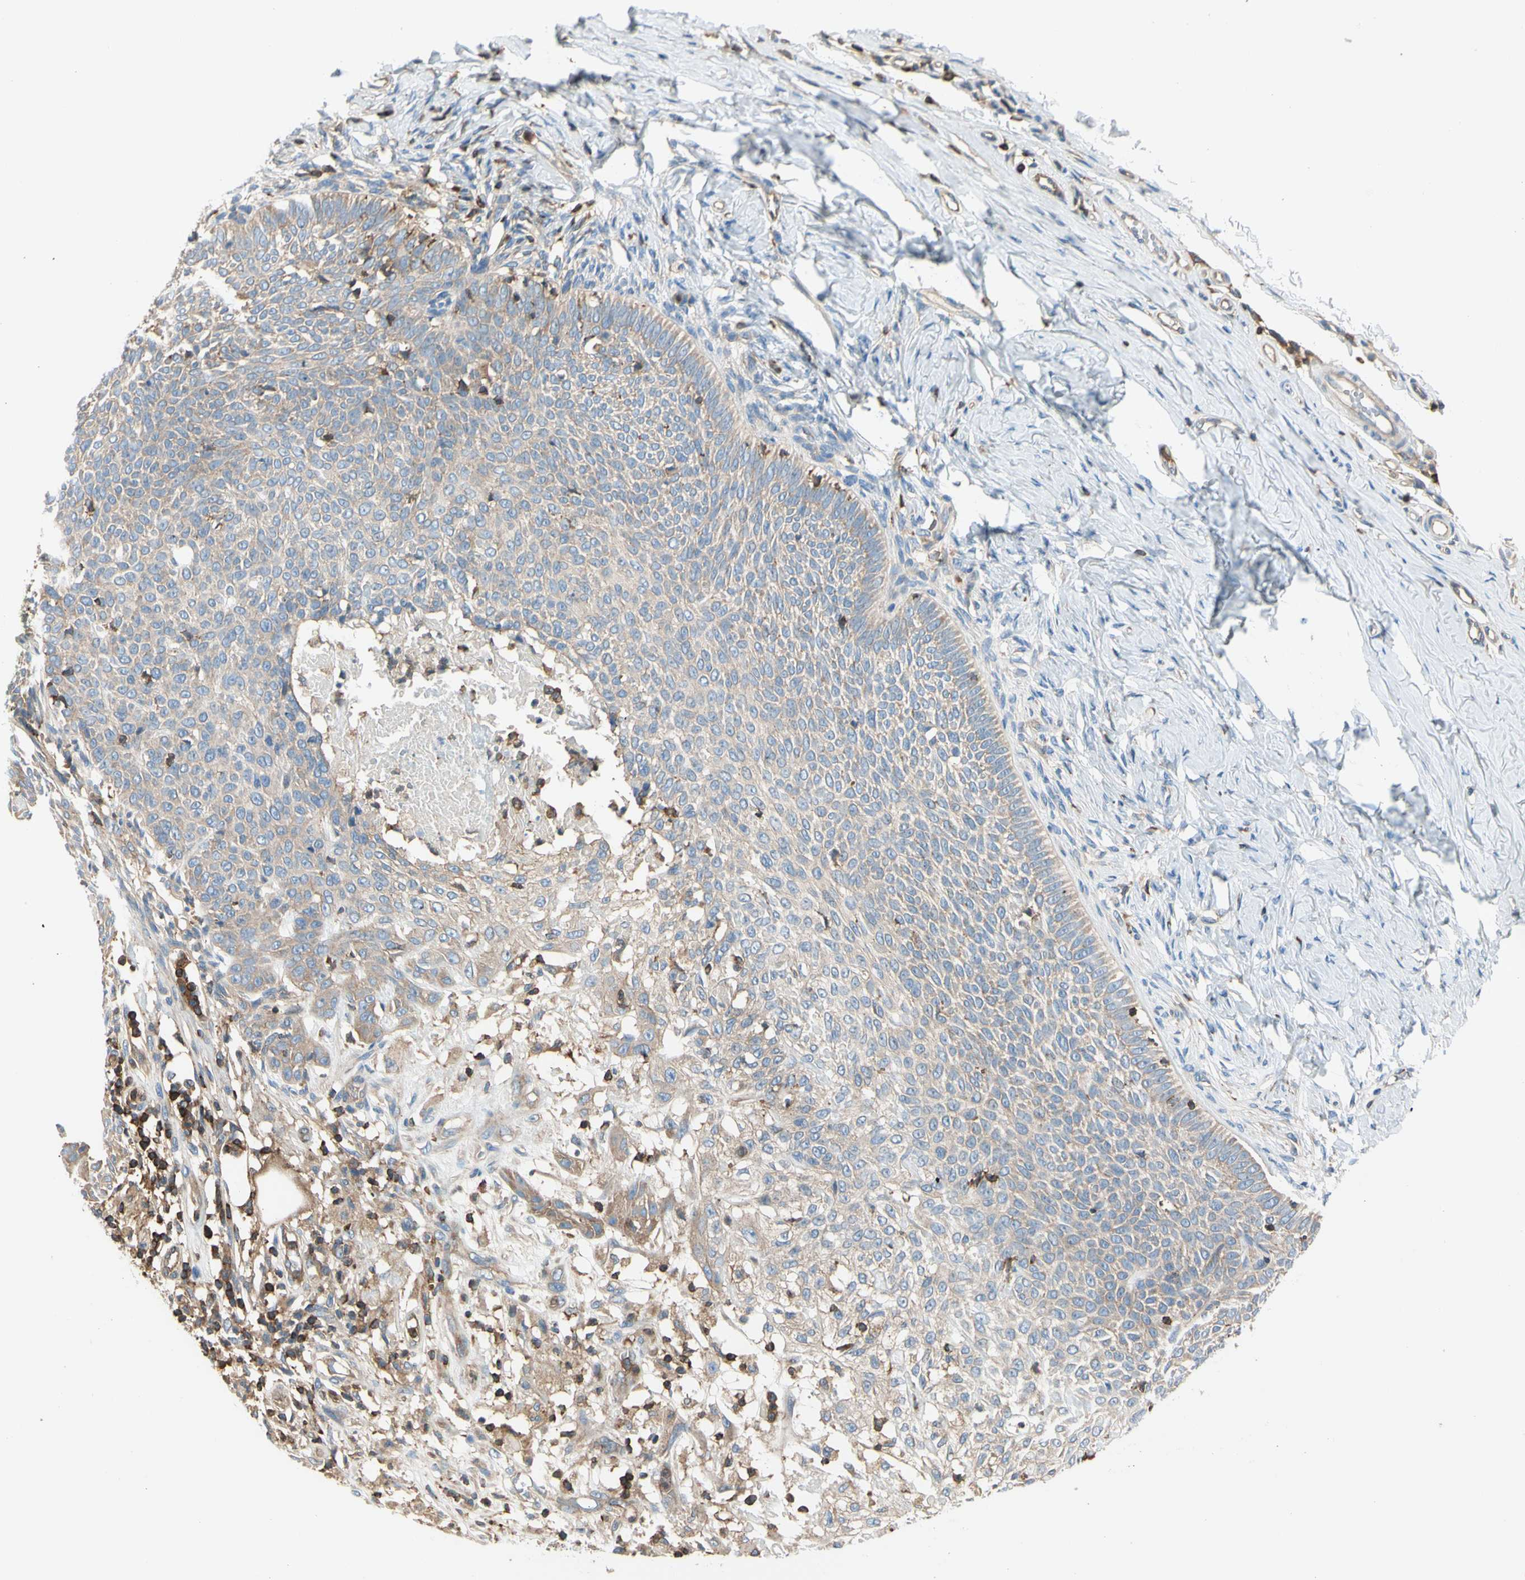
{"staining": {"intensity": "weak", "quantity": ">75%", "location": "cytoplasmic/membranous"}, "tissue": "skin cancer", "cell_type": "Tumor cells", "image_type": "cancer", "snomed": [{"axis": "morphology", "description": "Normal tissue, NOS"}, {"axis": "morphology", "description": "Basal cell carcinoma"}, {"axis": "topography", "description": "Skin"}], "caption": "High-magnification brightfield microscopy of basal cell carcinoma (skin) stained with DAB (brown) and counterstained with hematoxylin (blue). tumor cells exhibit weak cytoplasmic/membranous positivity is seen in about>75% of cells.", "gene": "CAPZA2", "patient": {"sex": "male", "age": 87}}